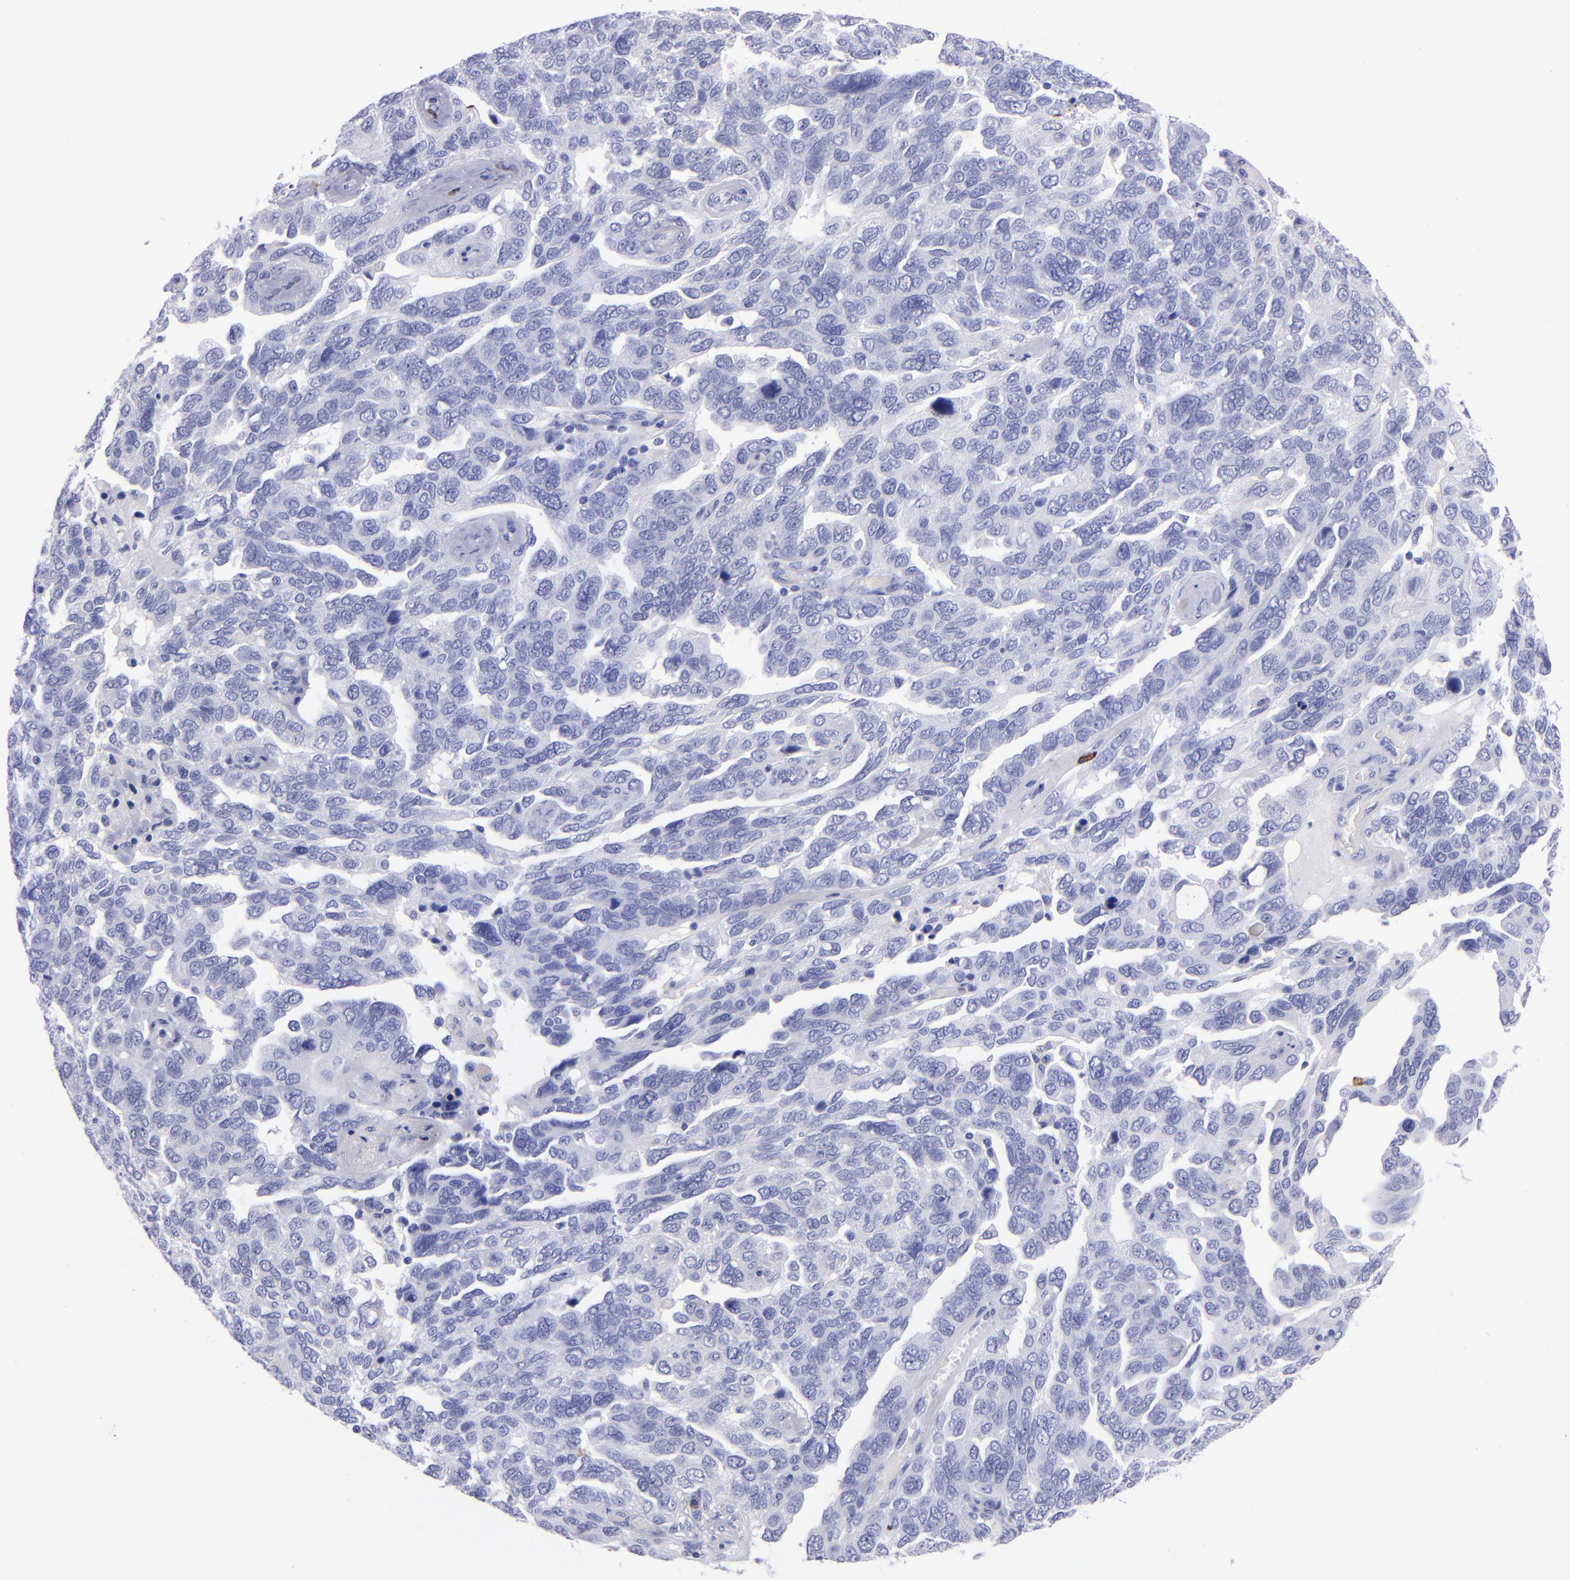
{"staining": {"intensity": "negative", "quantity": "none", "location": "none"}, "tissue": "ovarian cancer", "cell_type": "Tumor cells", "image_type": "cancer", "snomed": [{"axis": "morphology", "description": "Cystadenocarcinoma, serous, NOS"}, {"axis": "topography", "description": "Ovary"}], "caption": "DAB immunohistochemical staining of human ovarian cancer (serous cystadenocarcinoma) displays no significant positivity in tumor cells.", "gene": "CD38", "patient": {"sex": "female", "age": 64}}